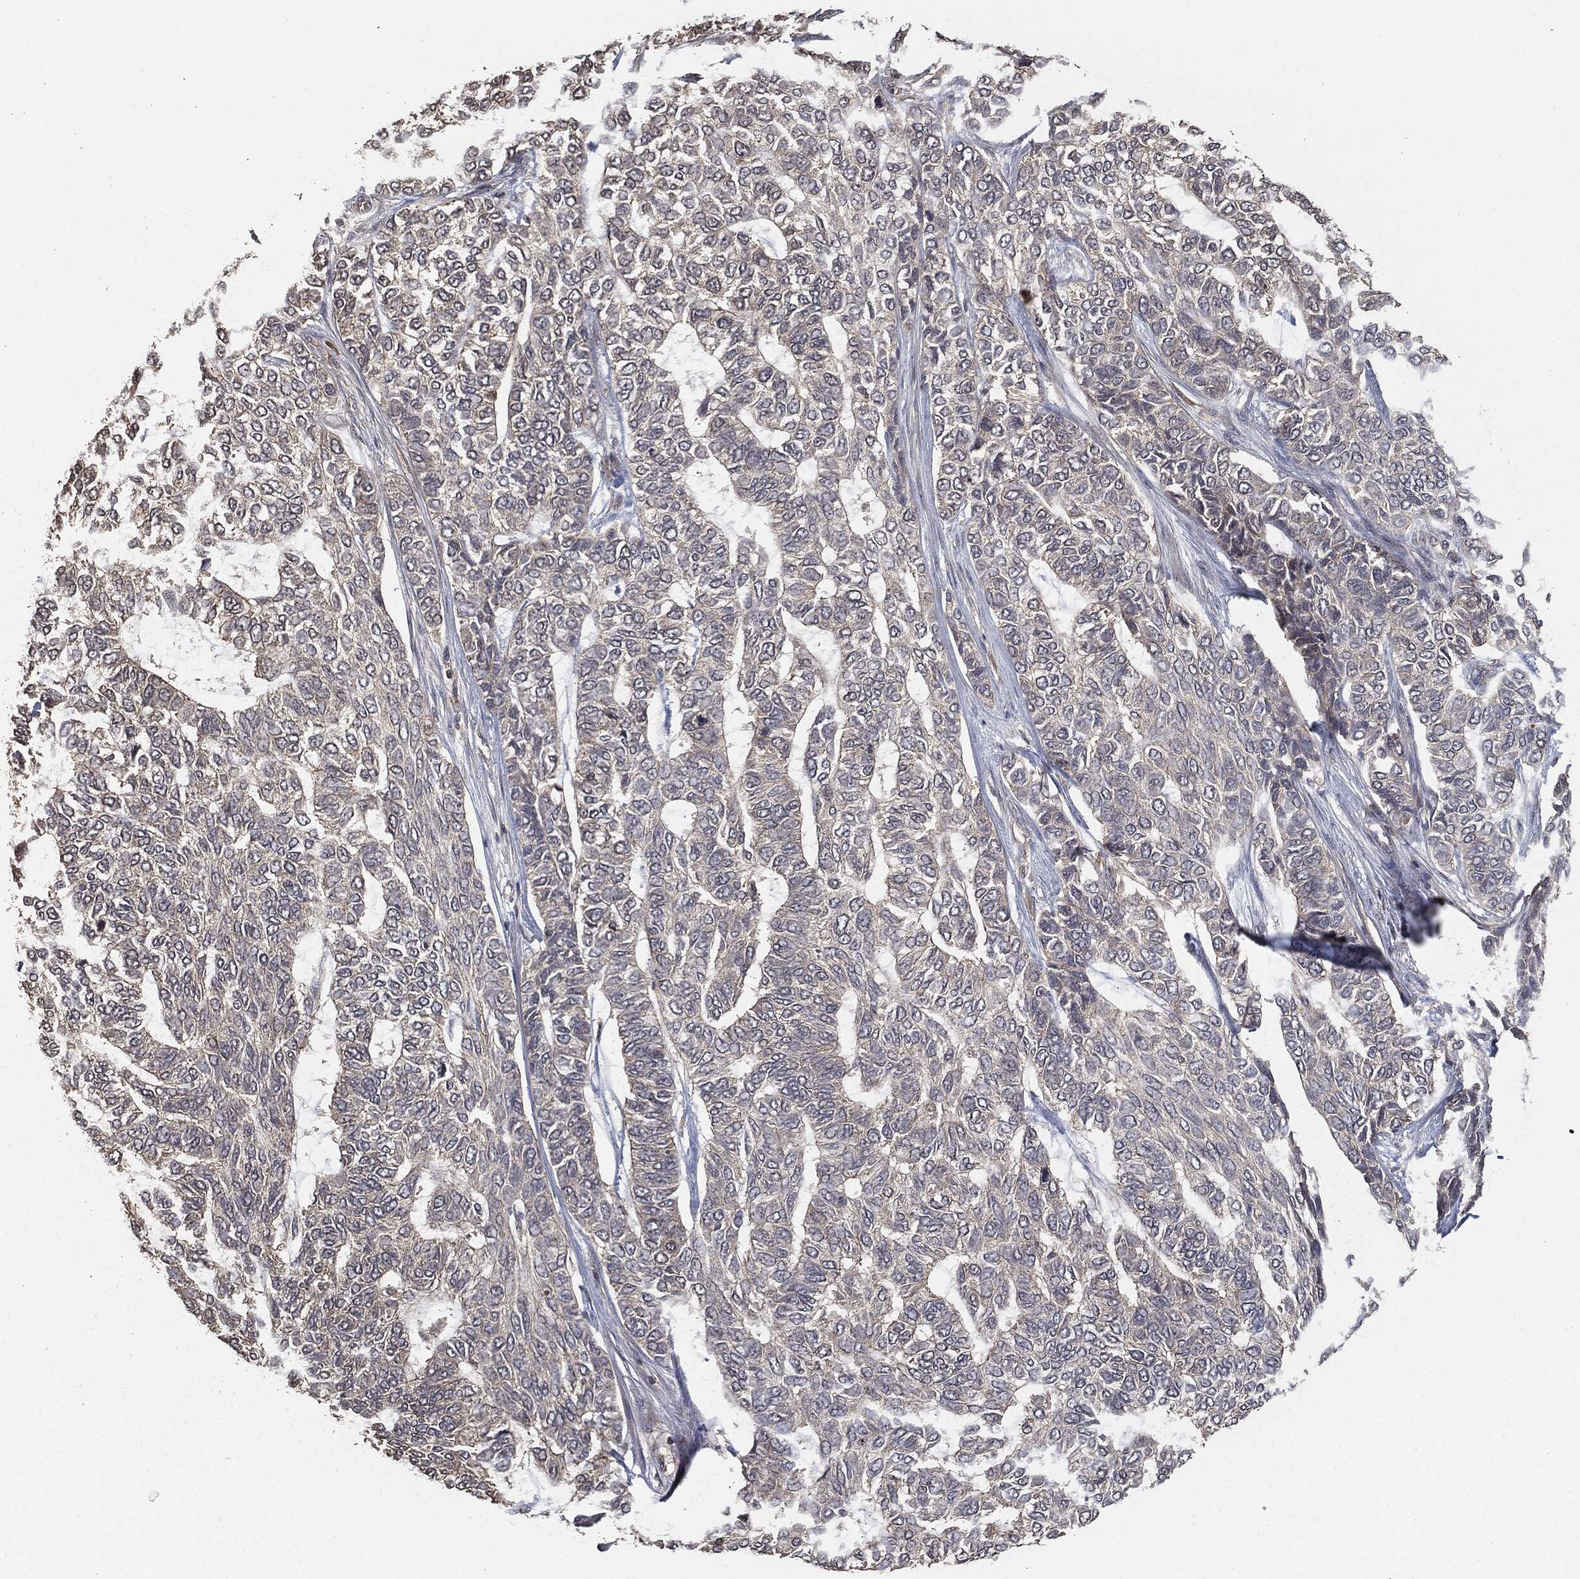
{"staining": {"intensity": "negative", "quantity": "none", "location": "none"}, "tissue": "skin cancer", "cell_type": "Tumor cells", "image_type": "cancer", "snomed": [{"axis": "morphology", "description": "Basal cell carcinoma"}, {"axis": "topography", "description": "Skin"}], "caption": "Immunohistochemistry (IHC) of skin basal cell carcinoma shows no staining in tumor cells. Nuclei are stained in blue.", "gene": "ERBIN", "patient": {"sex": "female", "age": 65}}